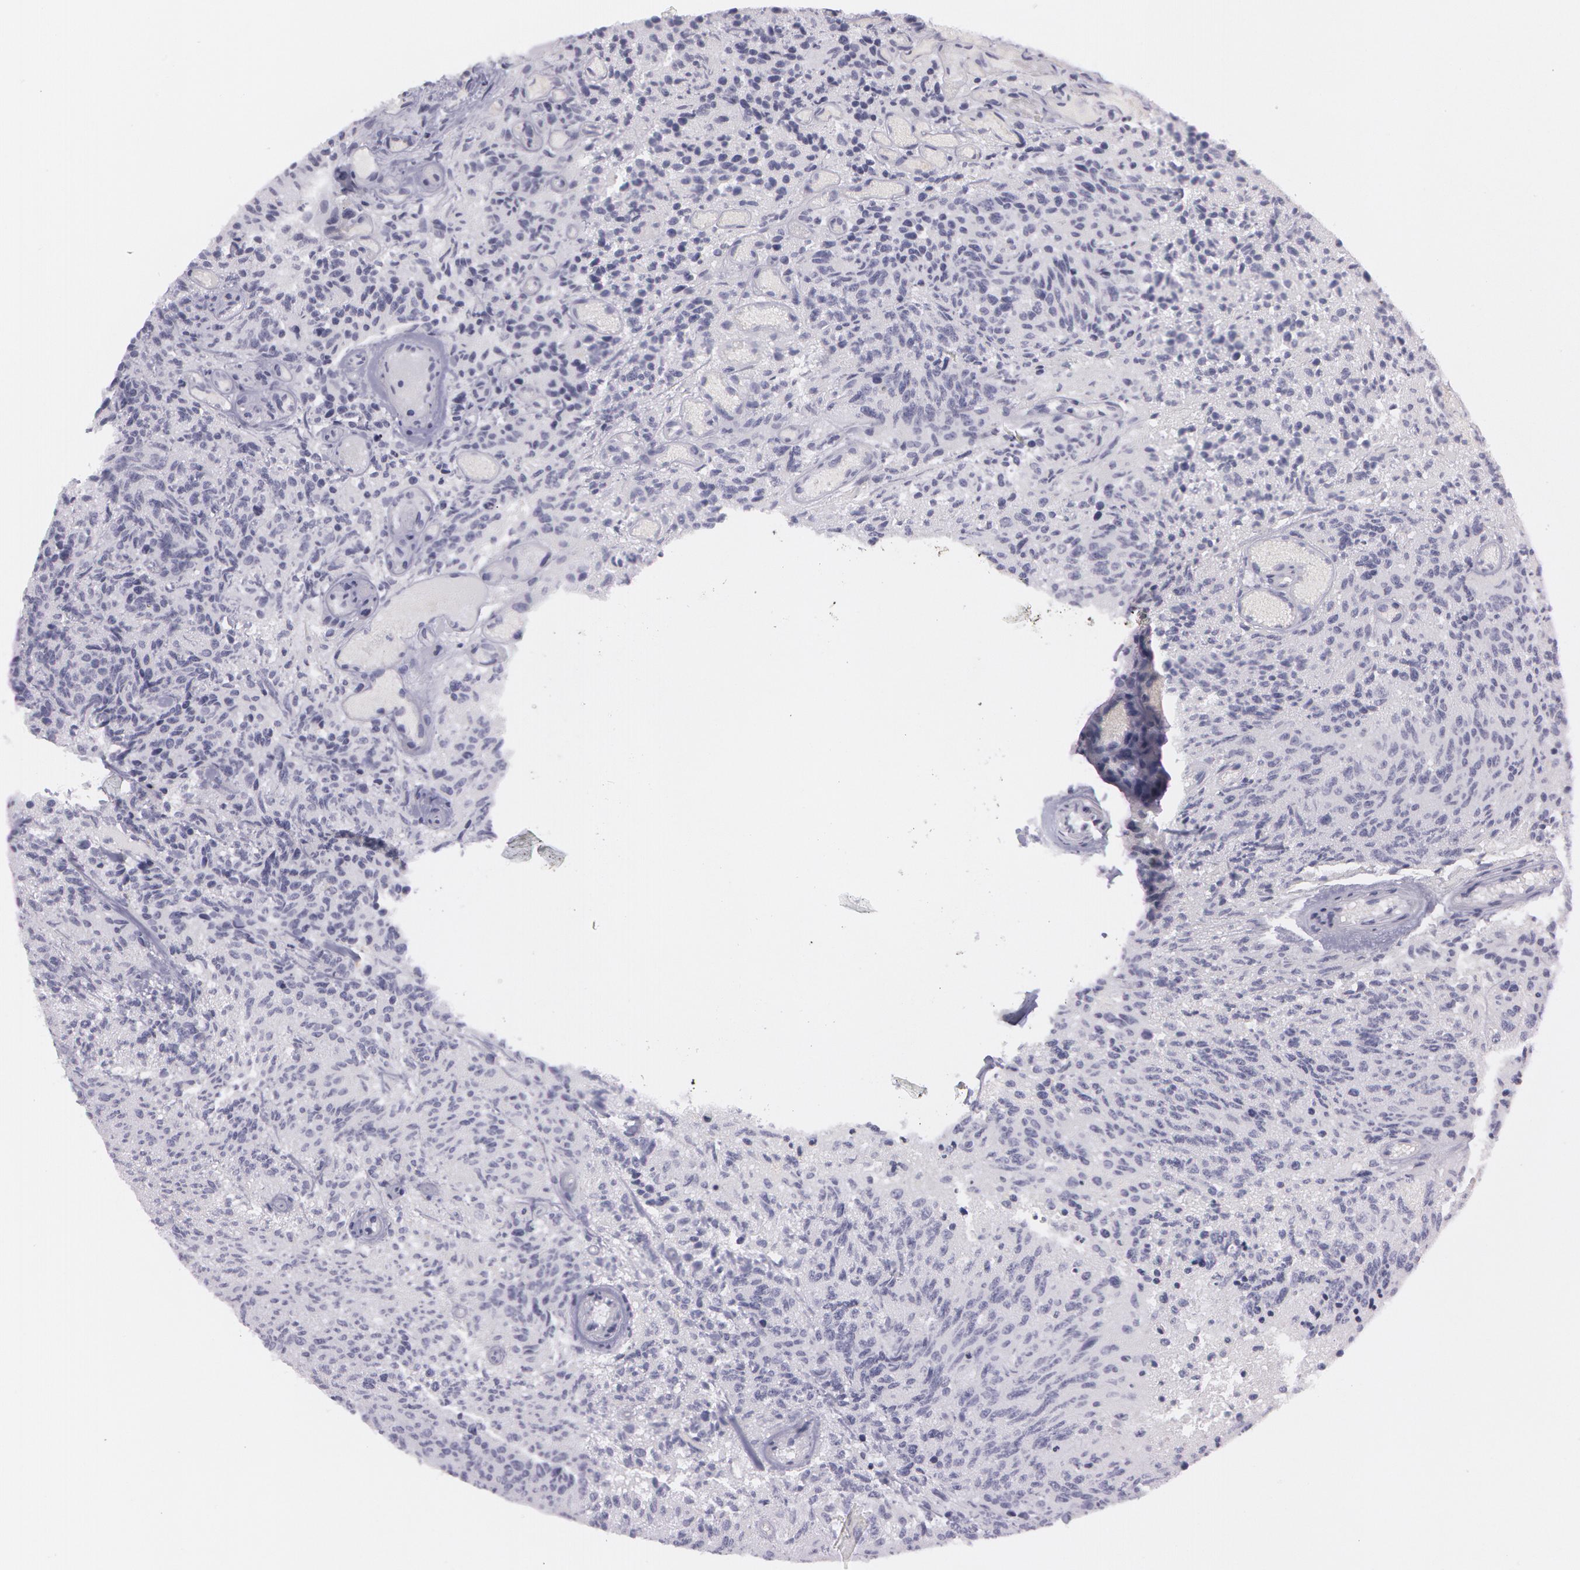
{"staining": {"intensity": "negative", "quantity": "none", "location": "none"}, "tissue": "glioma", "cell_type": "Tumor cells", "image_type": "cancer", "snomed": [{"axis": "morphology", "description": "Glioma, malignant, High grade"}, {"axis": "topography", "description": "Brain"}], "caption": "Immunohistochemistry image of human high-grade glioma (malignant) stained for a protein (brown), which exhibits no positivity in tumor cells. The staining was performed using DAB to visualize the protein expression in brown, while the nuclei were stained in blue with hematoxylin (Magnification: 20x).", "gene": "IL1RN", "patient": {"sex": "male", "age": 36}}